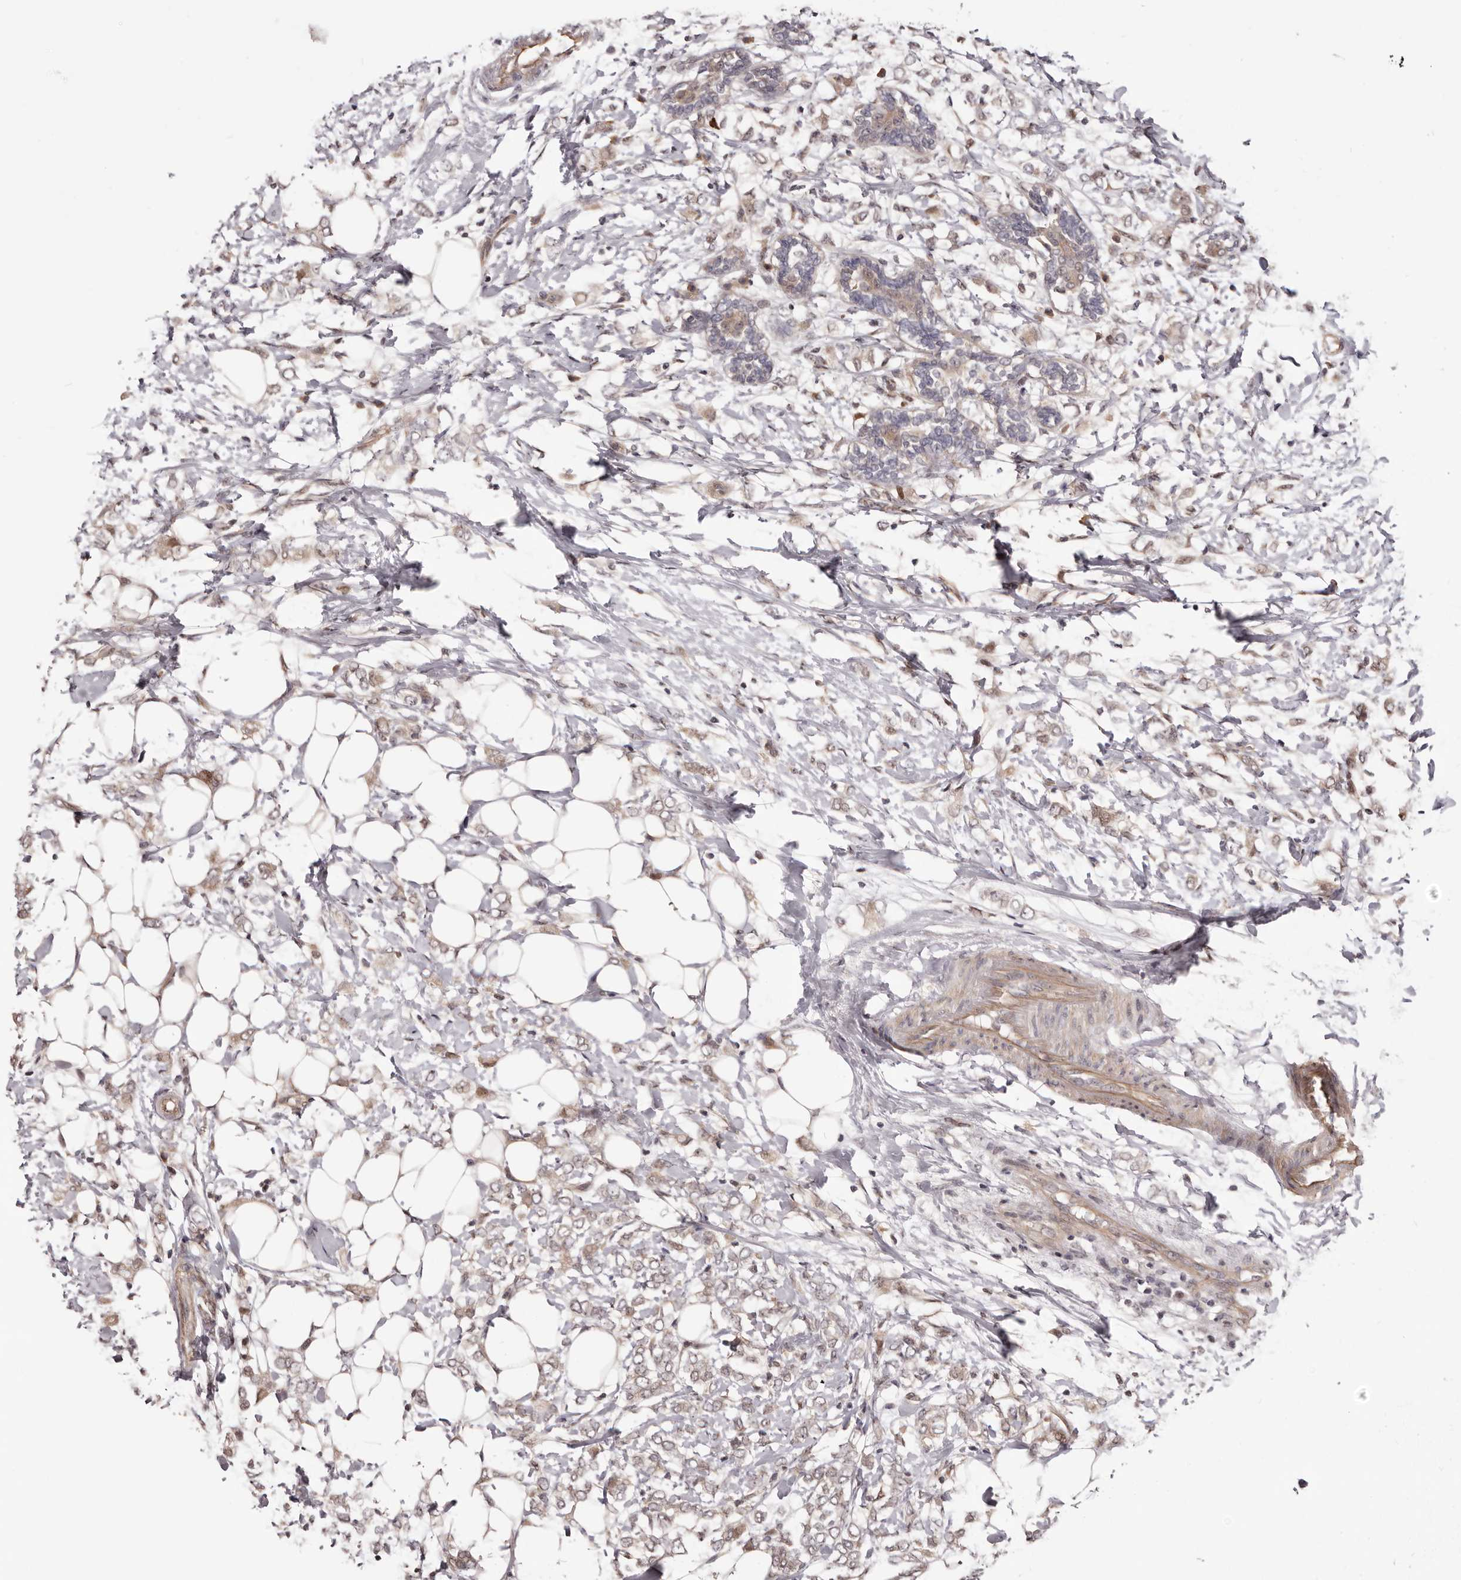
{"staining": {"intensity": "weak", "quantity": ">75%", "location": "cytoplasmic/membranous"}, "tissue": "breast cancer", "cell_type": "Tumor cells", "image_type": "cancer", "snomed": [{"axis": "morphology", "description": "Normal tissue, NOS"}, {"axis": "morphology", "description": "Lobular carcinoma"}, {"axis": "topography", "description": "Breast"}], "caption": "Protein staining by IHC reveals weak cytoplasmic/membranous staining in about >75% of tumor cells in breast lobular carcinoma.", "gene": "NOL12", "patient": {"sex": "female", "age": 47}}